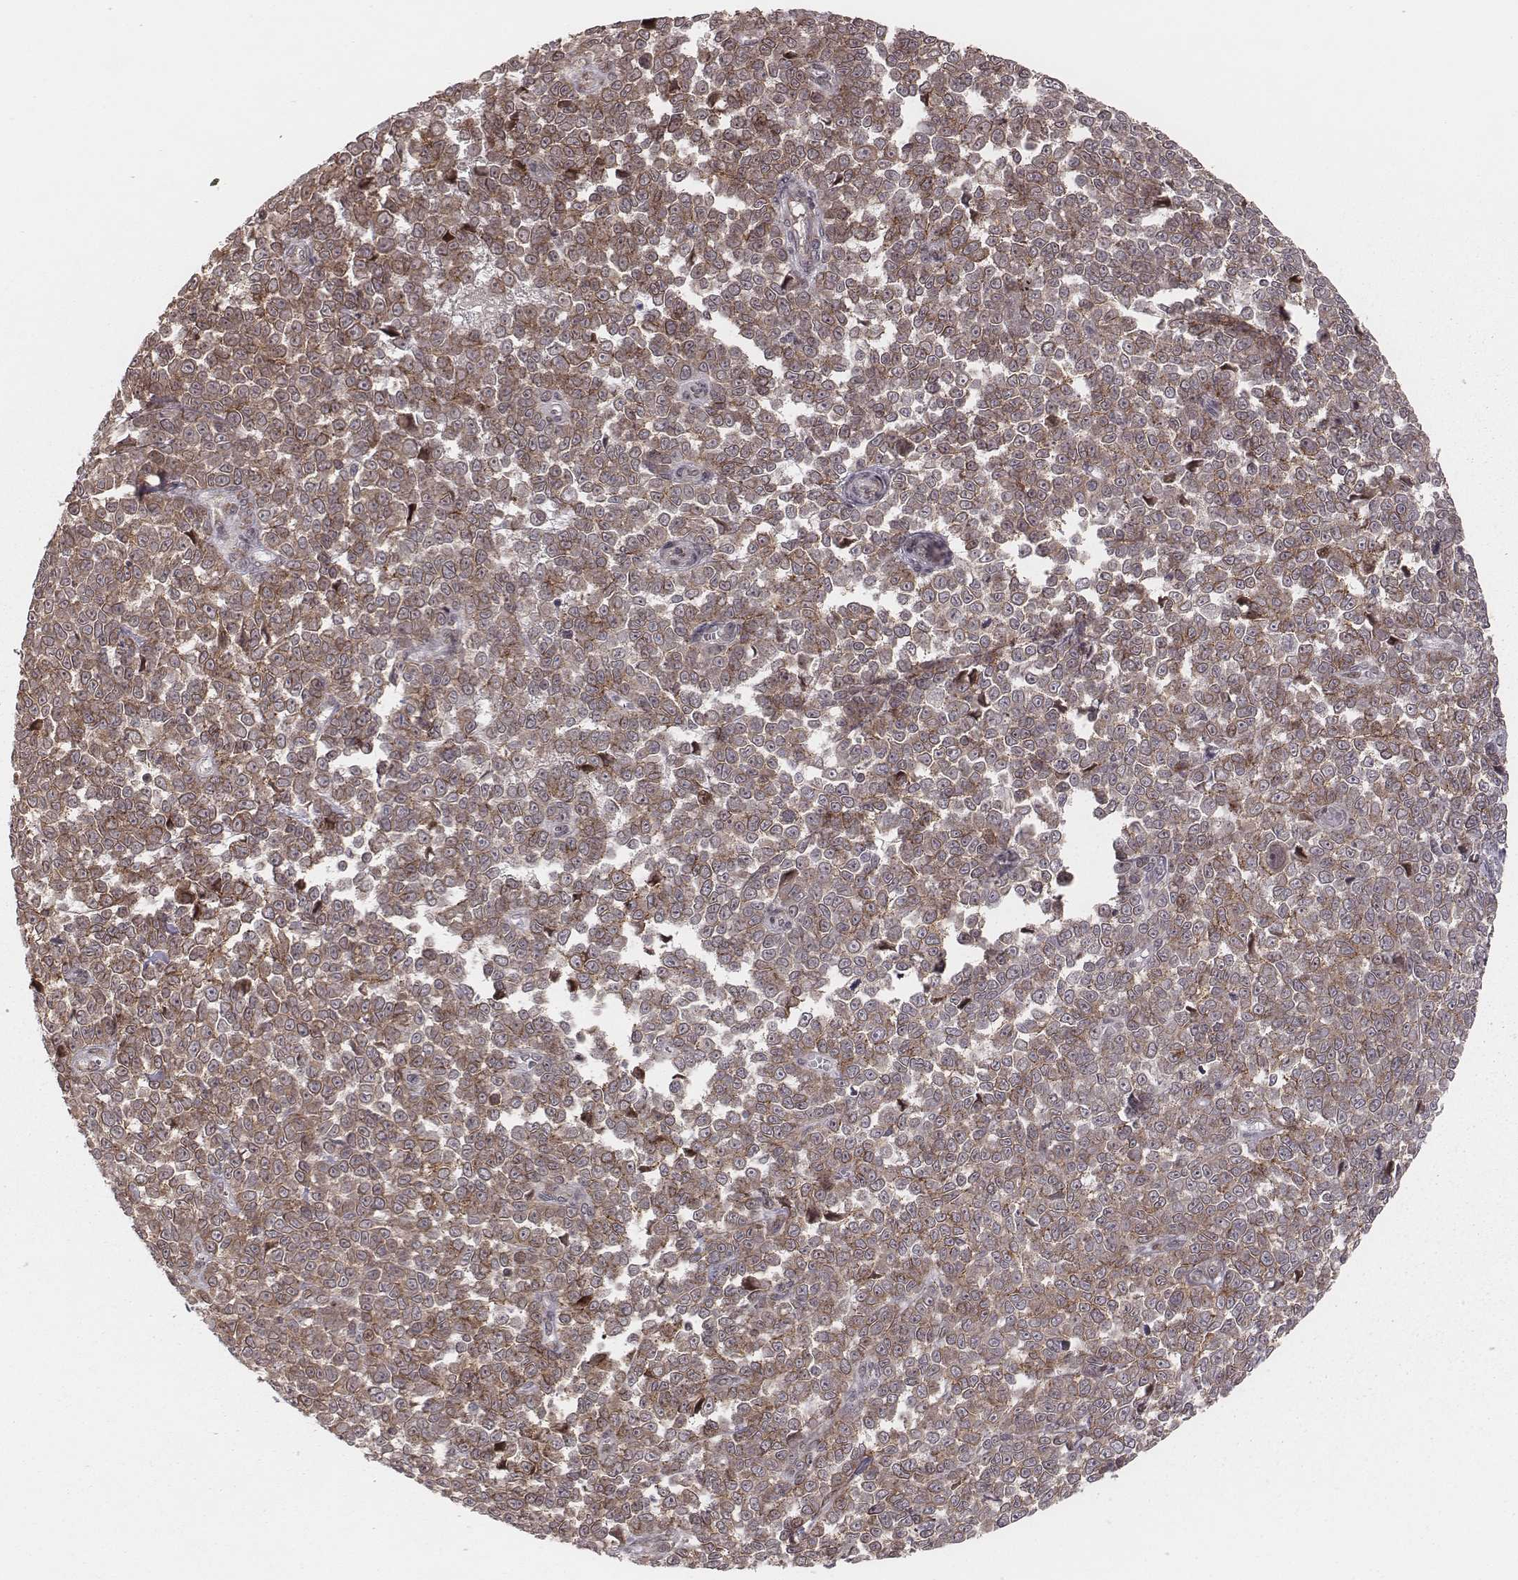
{"staining": {"intensity": "moderate", "quantity": ">75%", "location": "cytoplasmic/membranous"}, "tissue": "melanoma", "cell_type": "Tumor cells", "image_type": "cancer", "snomed": [{"axis": "morphology", "description": "Malignant melanoma, NOS"}, {"axis": "topography", "description": "Skin"}], "caption": "This photomicrograph reveals melanoma stained with immunohistochemistry (IHC) to label a protein in brown. The cytoplasmic/membranous of tumor cells show moderate positivity for the protein. Nuclei are counter-stained blue.", "gene": "MYO19", "patient": {"sex": "female", "age": 95}}